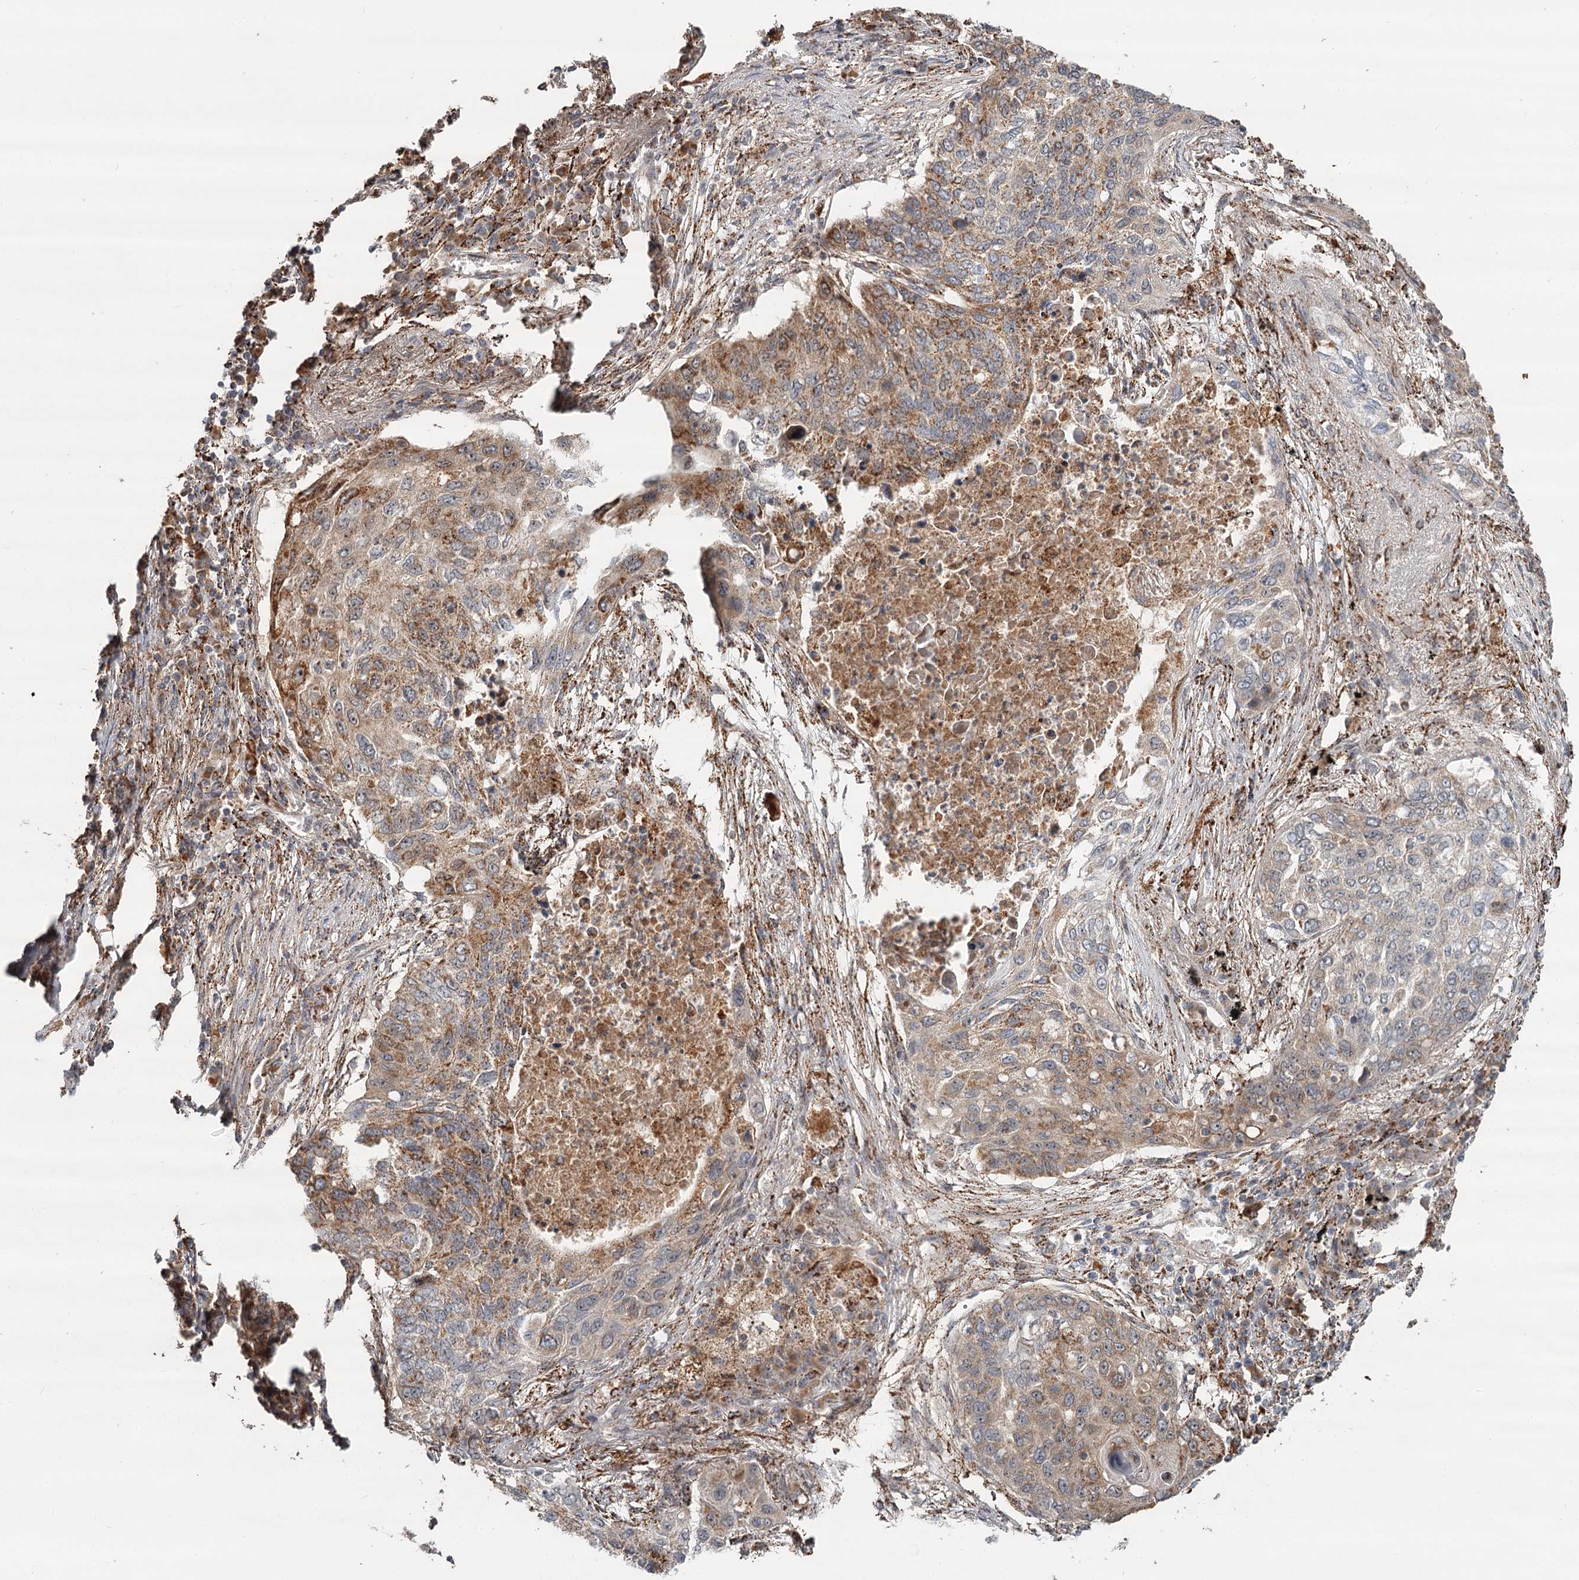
{"staining": {"intensity": "moderate", "quantity": "25%-75%", "location": "cytoplasmic/membranous"}, "tissue": "lung cancer", "cell_type": "Tumor cells", "image_type": "cancer", "snomed": [{"axis": "morphology", "description": "Squamous cell carcinoma, NOS"}, {"axis": "topography", "description": "Lung"}], "caption": "Approximately 25%-75% of tumor cells in squamous cell carcinoma (lung) exhibit moderate cytoplasmic/membranous protein staining as visualized by brown immunohistochemical staining.", "gene": "CDC123", "patient": {"sex": "female", "age": 63}}